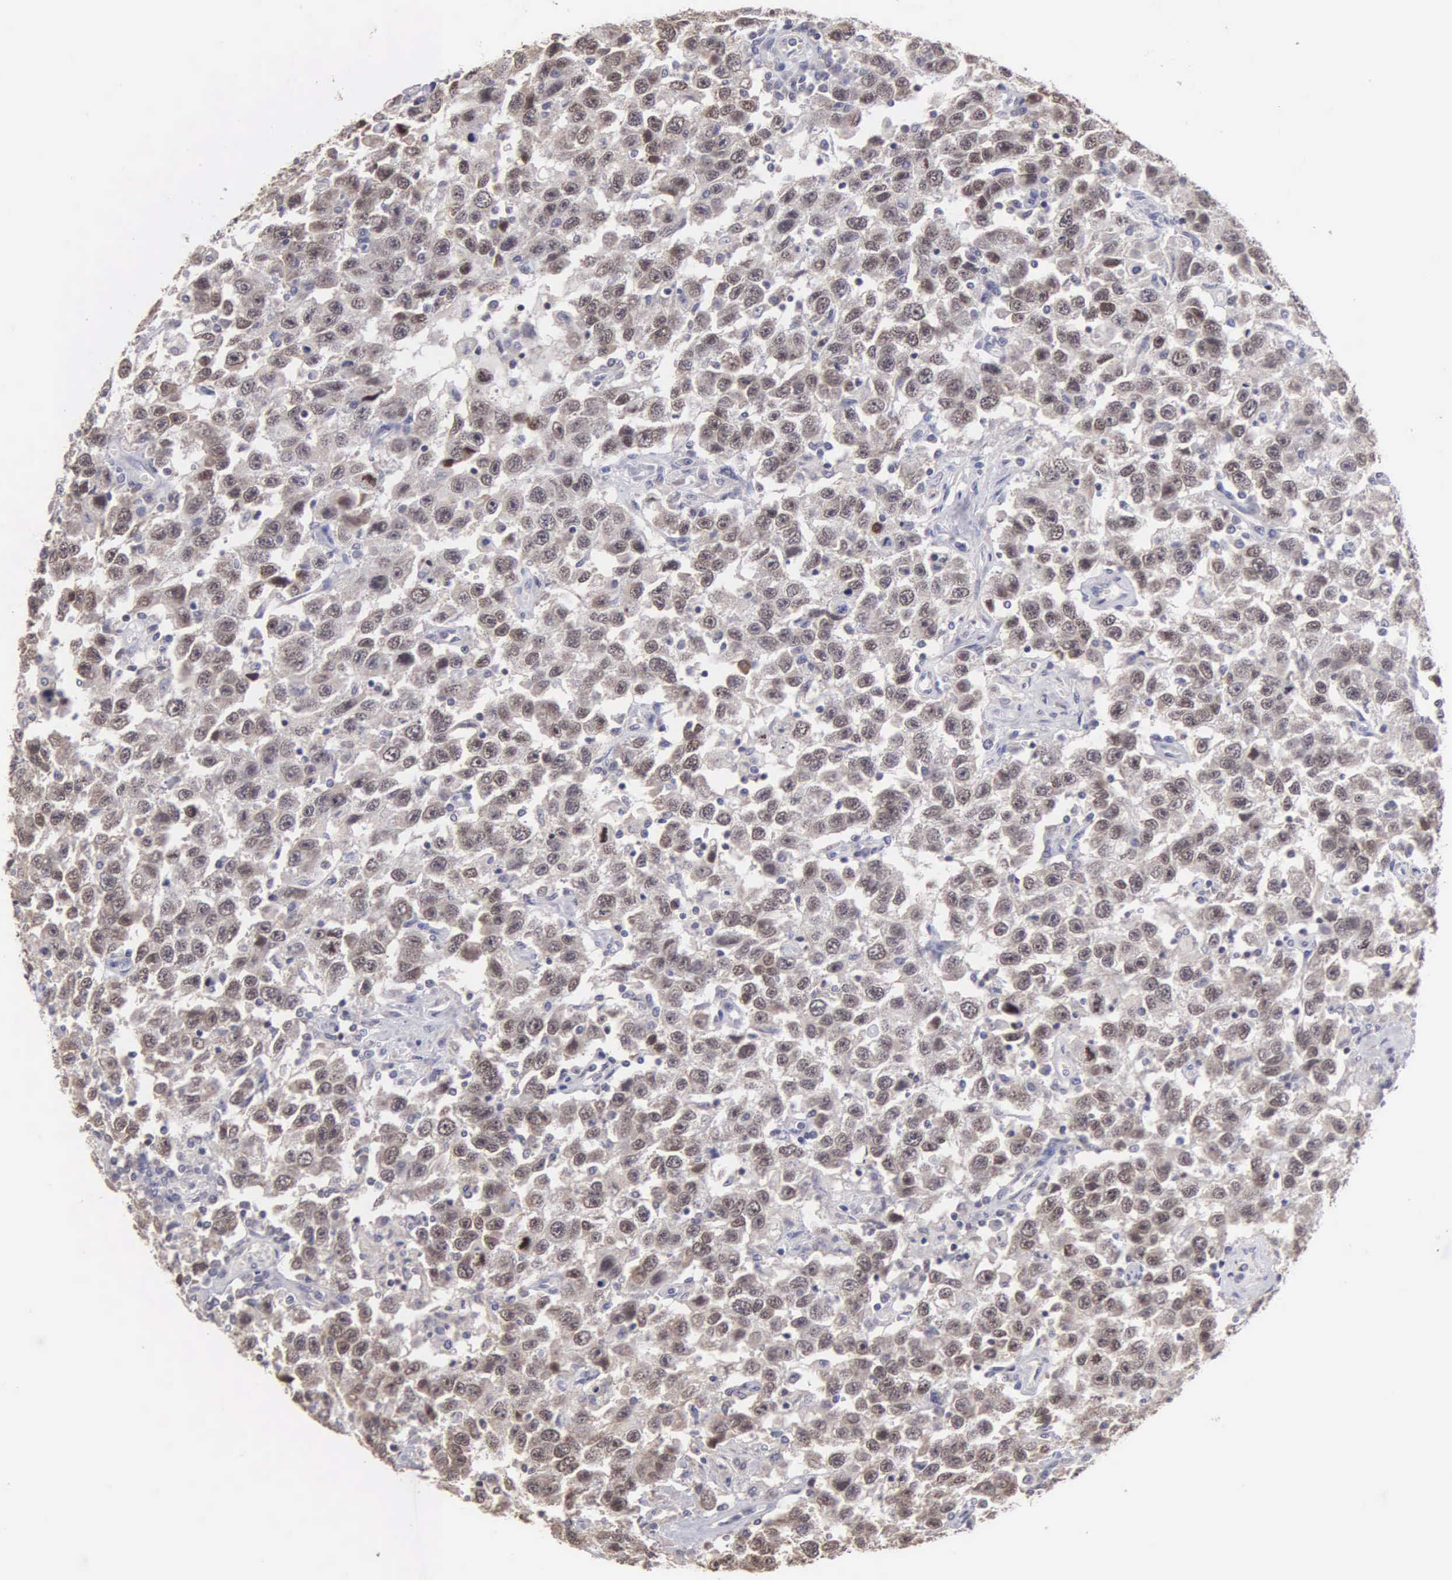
{"staining": {"intensity": "weak", "quantity": "25%-75%", "location": "cytoplasmic/membranous"}, "tissue": "testis cancer", "cell_type": "Tumor cells", "image_type": "cancer", "snomed": [{"axis": "morphology", "description": "Seminoma, NOS"}, {"axis": "topography", "description": "Testis"}], "caption": "Human seminoma (testis) stained with a brown dye displays weak cytoplasmic/membranous positive expression in about 25%-75% of tumor cells.", "gene": "BRD1", "patient": {"sex": "male", "age": 41}}